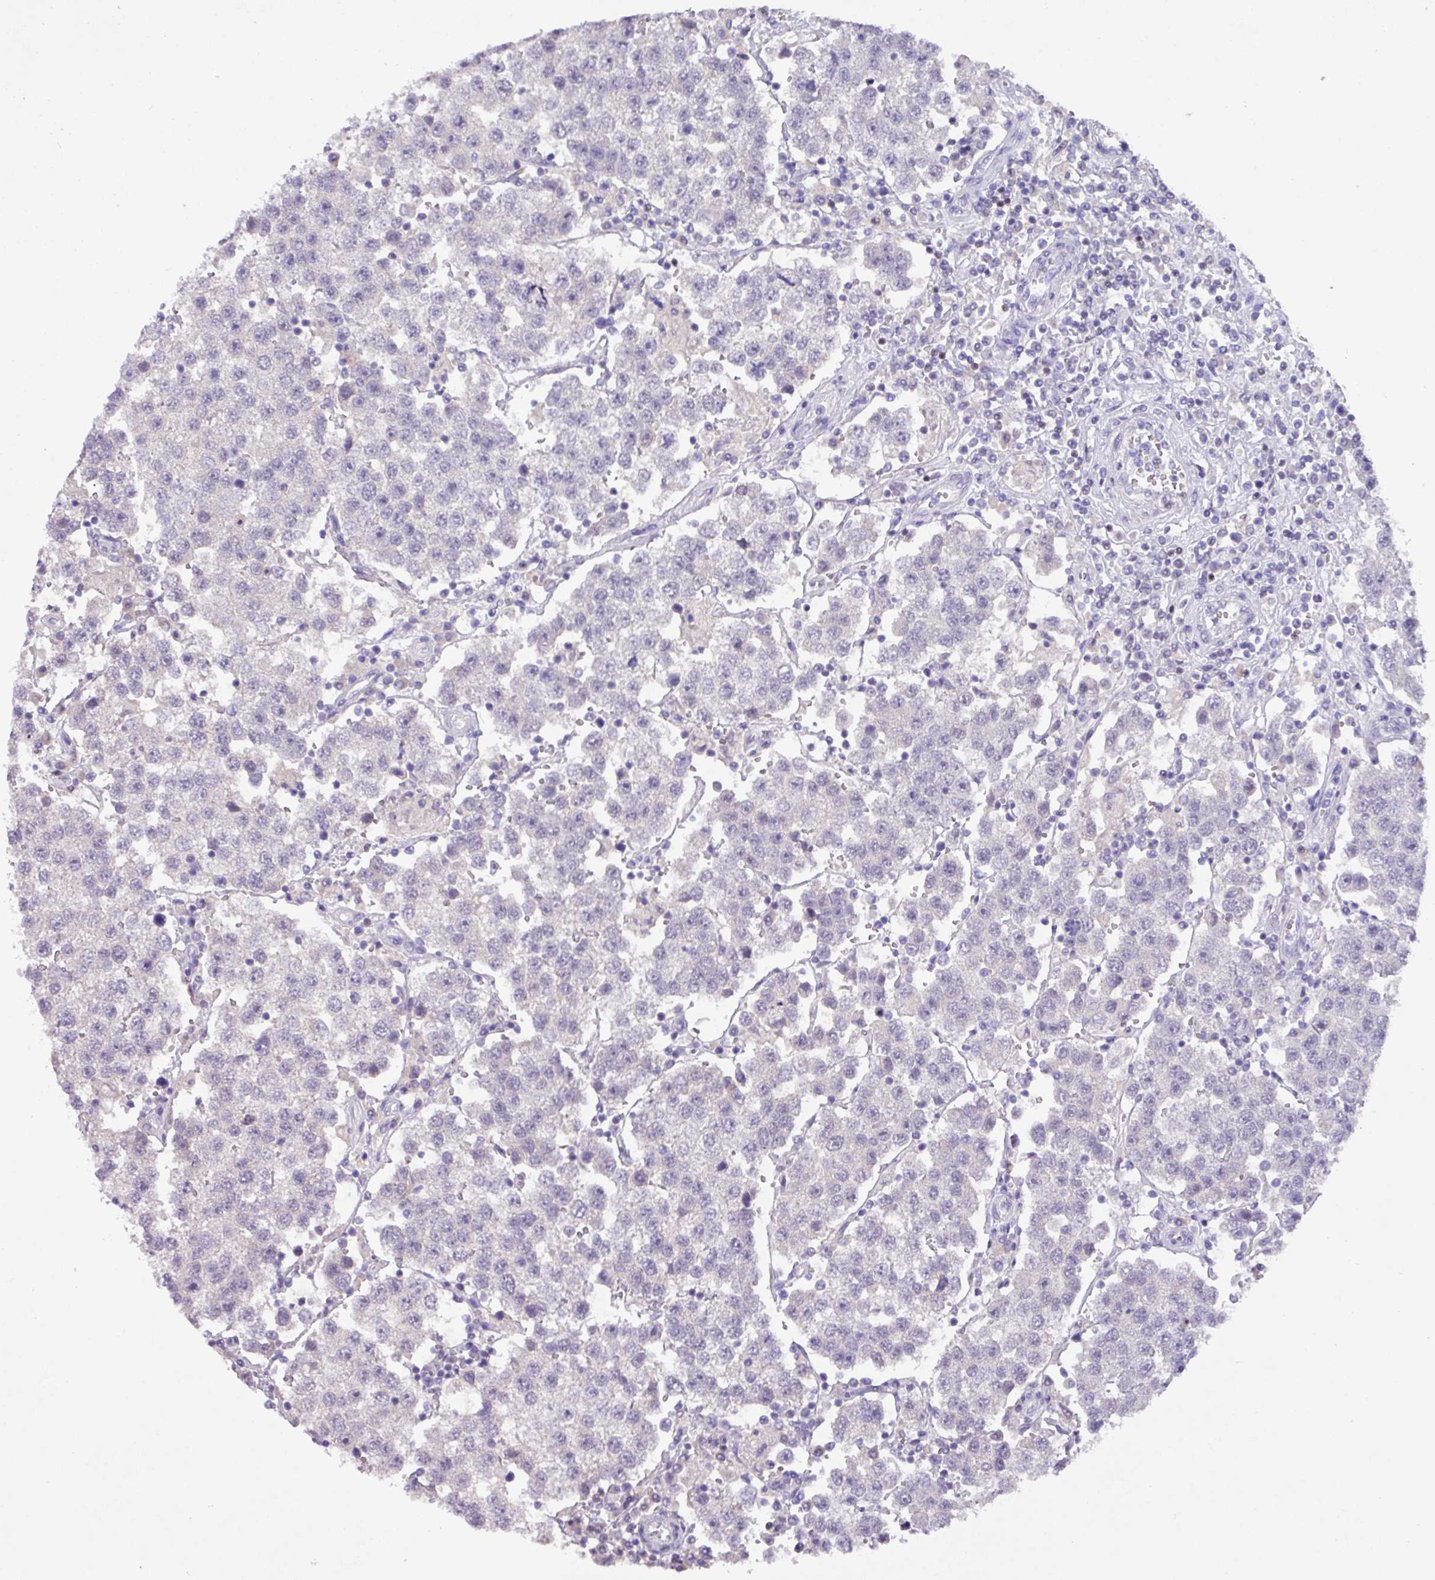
{"staining": {"intensity": "negative", "quantity": "none", "location": "none"}, "tissue": "testis cancer", "cell_type": "Tumor cells", "image_type": "cancer", "snomed": [{"axis": "morphology", "description": "Seminoma, NOS"}, {"axis": "topography", "description": "Testis"}], "caption": "An immunohistochemistry (IHC) micrograph of testis cancer is shown. There is no staining in tumor cells of testis cancer.", "gene": "PAX8", "patient": {"sex": "male", "age": 37}}